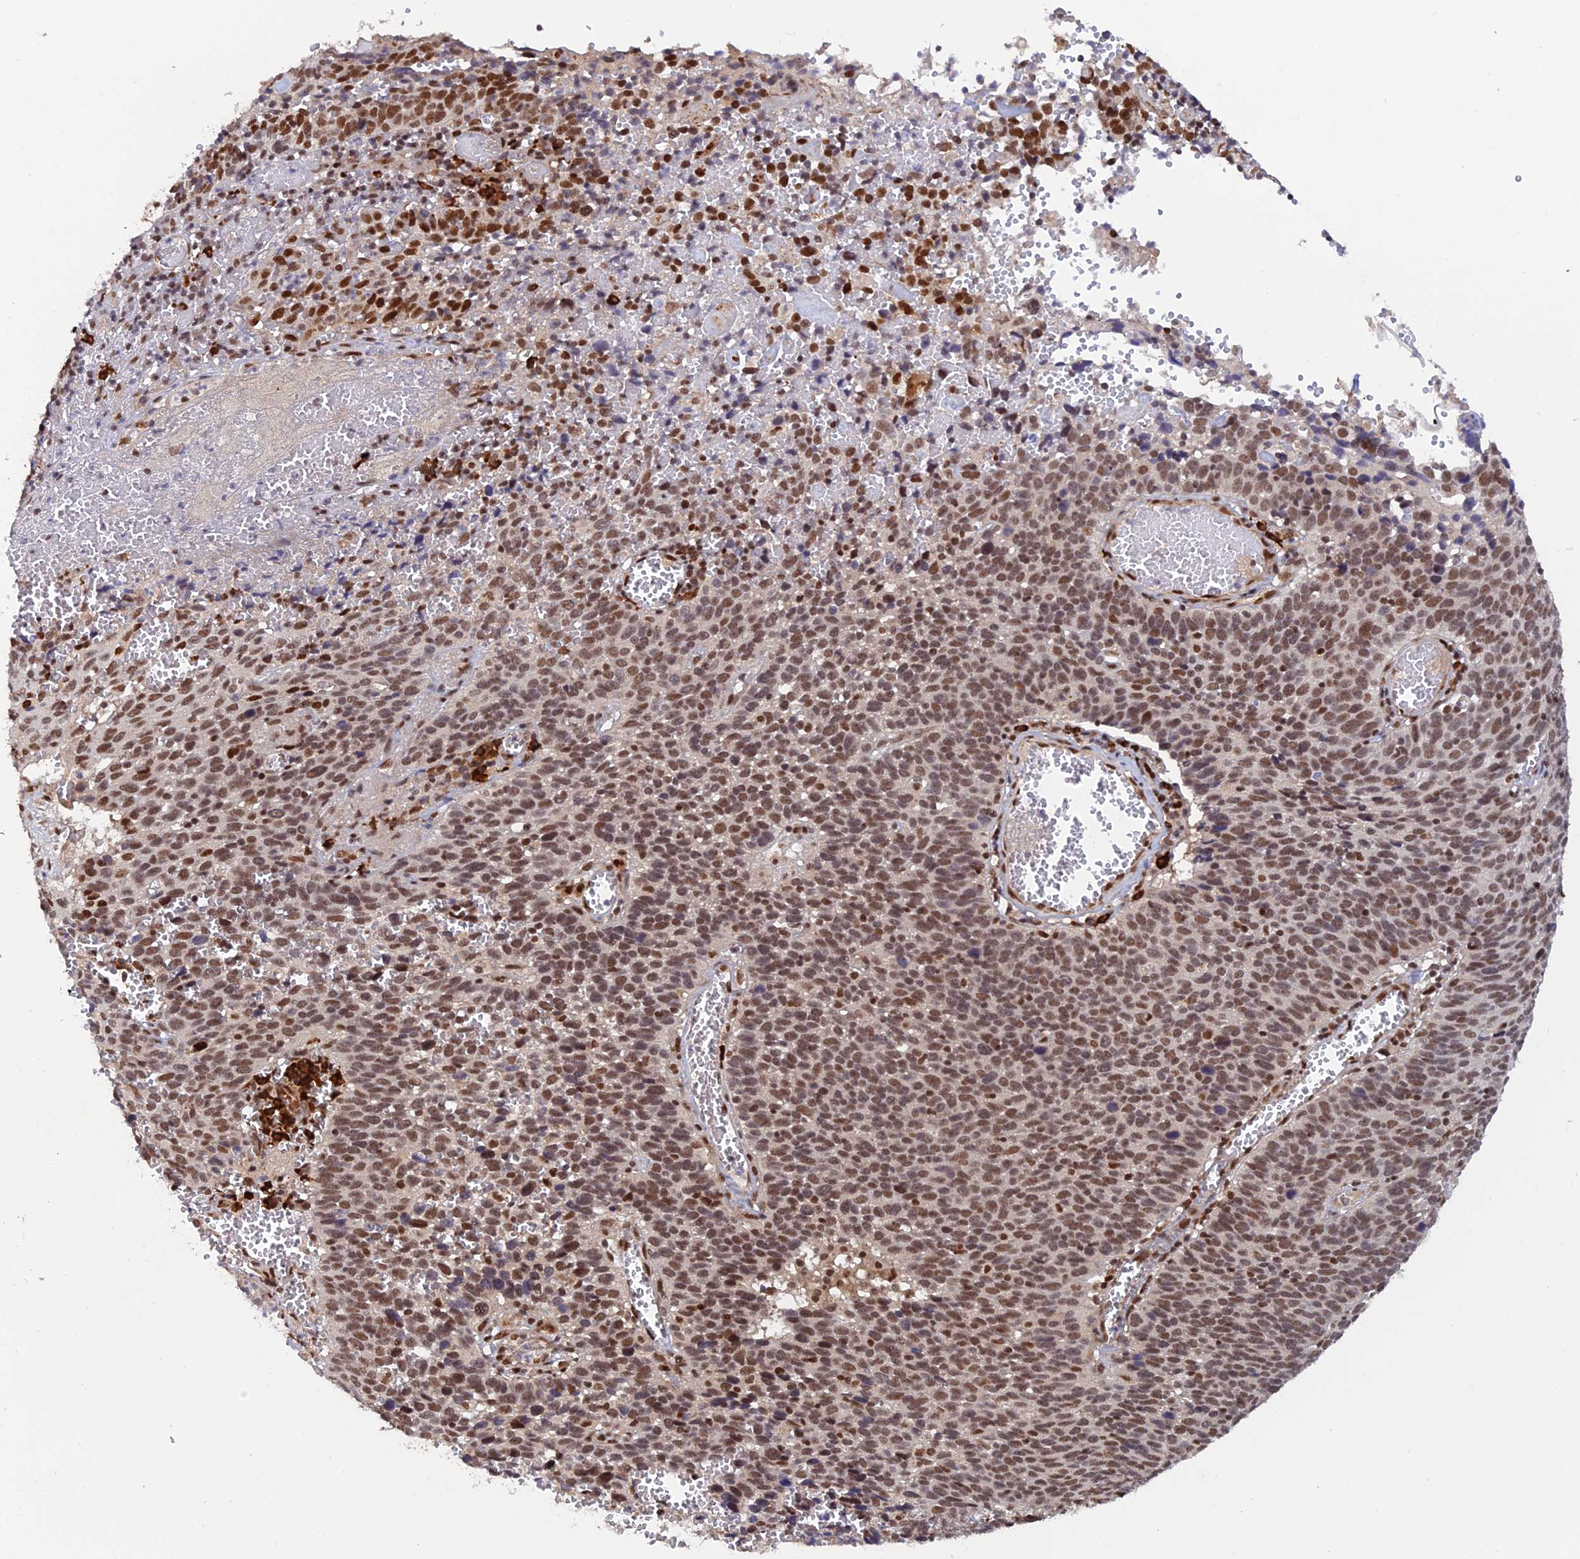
{"staining": {"intensity": "moderate", "quantity": "25%-75%", "location": "nuclear"}, "tissue": "cervical cancer", "cell_type": "Tumor cells", "image_type": "cancer", "snomed": [{"axis": "morphology", "description": "Squamous cell carcinoma, NOS"}, {"axis": "topography", "description": "Cervix"}], "caption": "Cervical cancer (squamous cell carcinoma) stained with a protein marker shows moderate staining in tumor cells.", "gene": "ZNF565", "patient": {"sex": "female", "age": 39}}